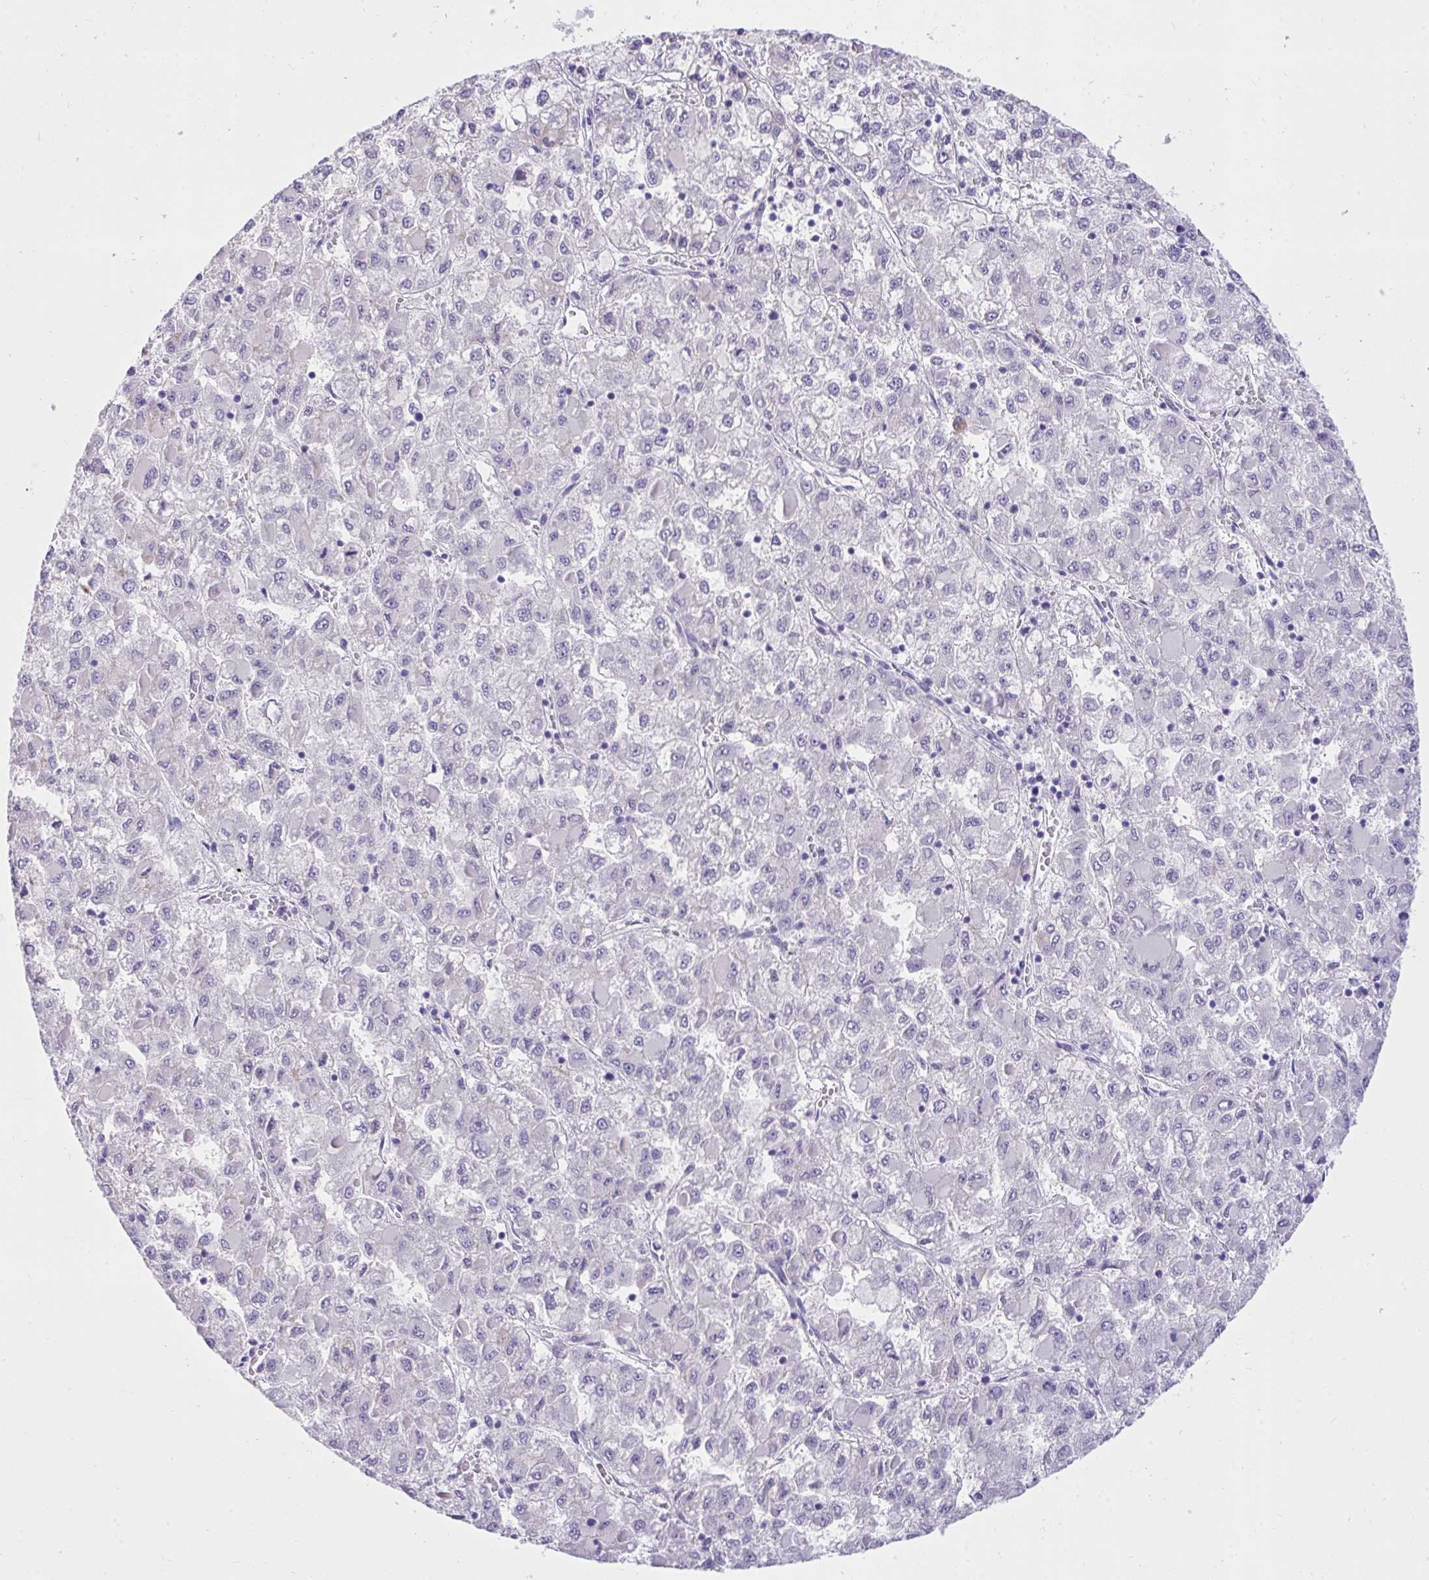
{"staining": {"intensity": "negative", "quantity": "none", "location": "none"}, "tissue": "liver cancer", "cell_type": "Tumor cells", "image_type": "cancer", "snomed": [{"axis": "morphology", "description": "Carcinoma, Hepatocellular, NOS"}, {"axis": "topography", "description": "Liver"}], "caption": "Immunohistochemistry of liver cancer (hepatocellular carcinoma) reveals no staining in tumor cells.", "gene": "PIGZ", "patient": {"sex": "male", "age": 40}}